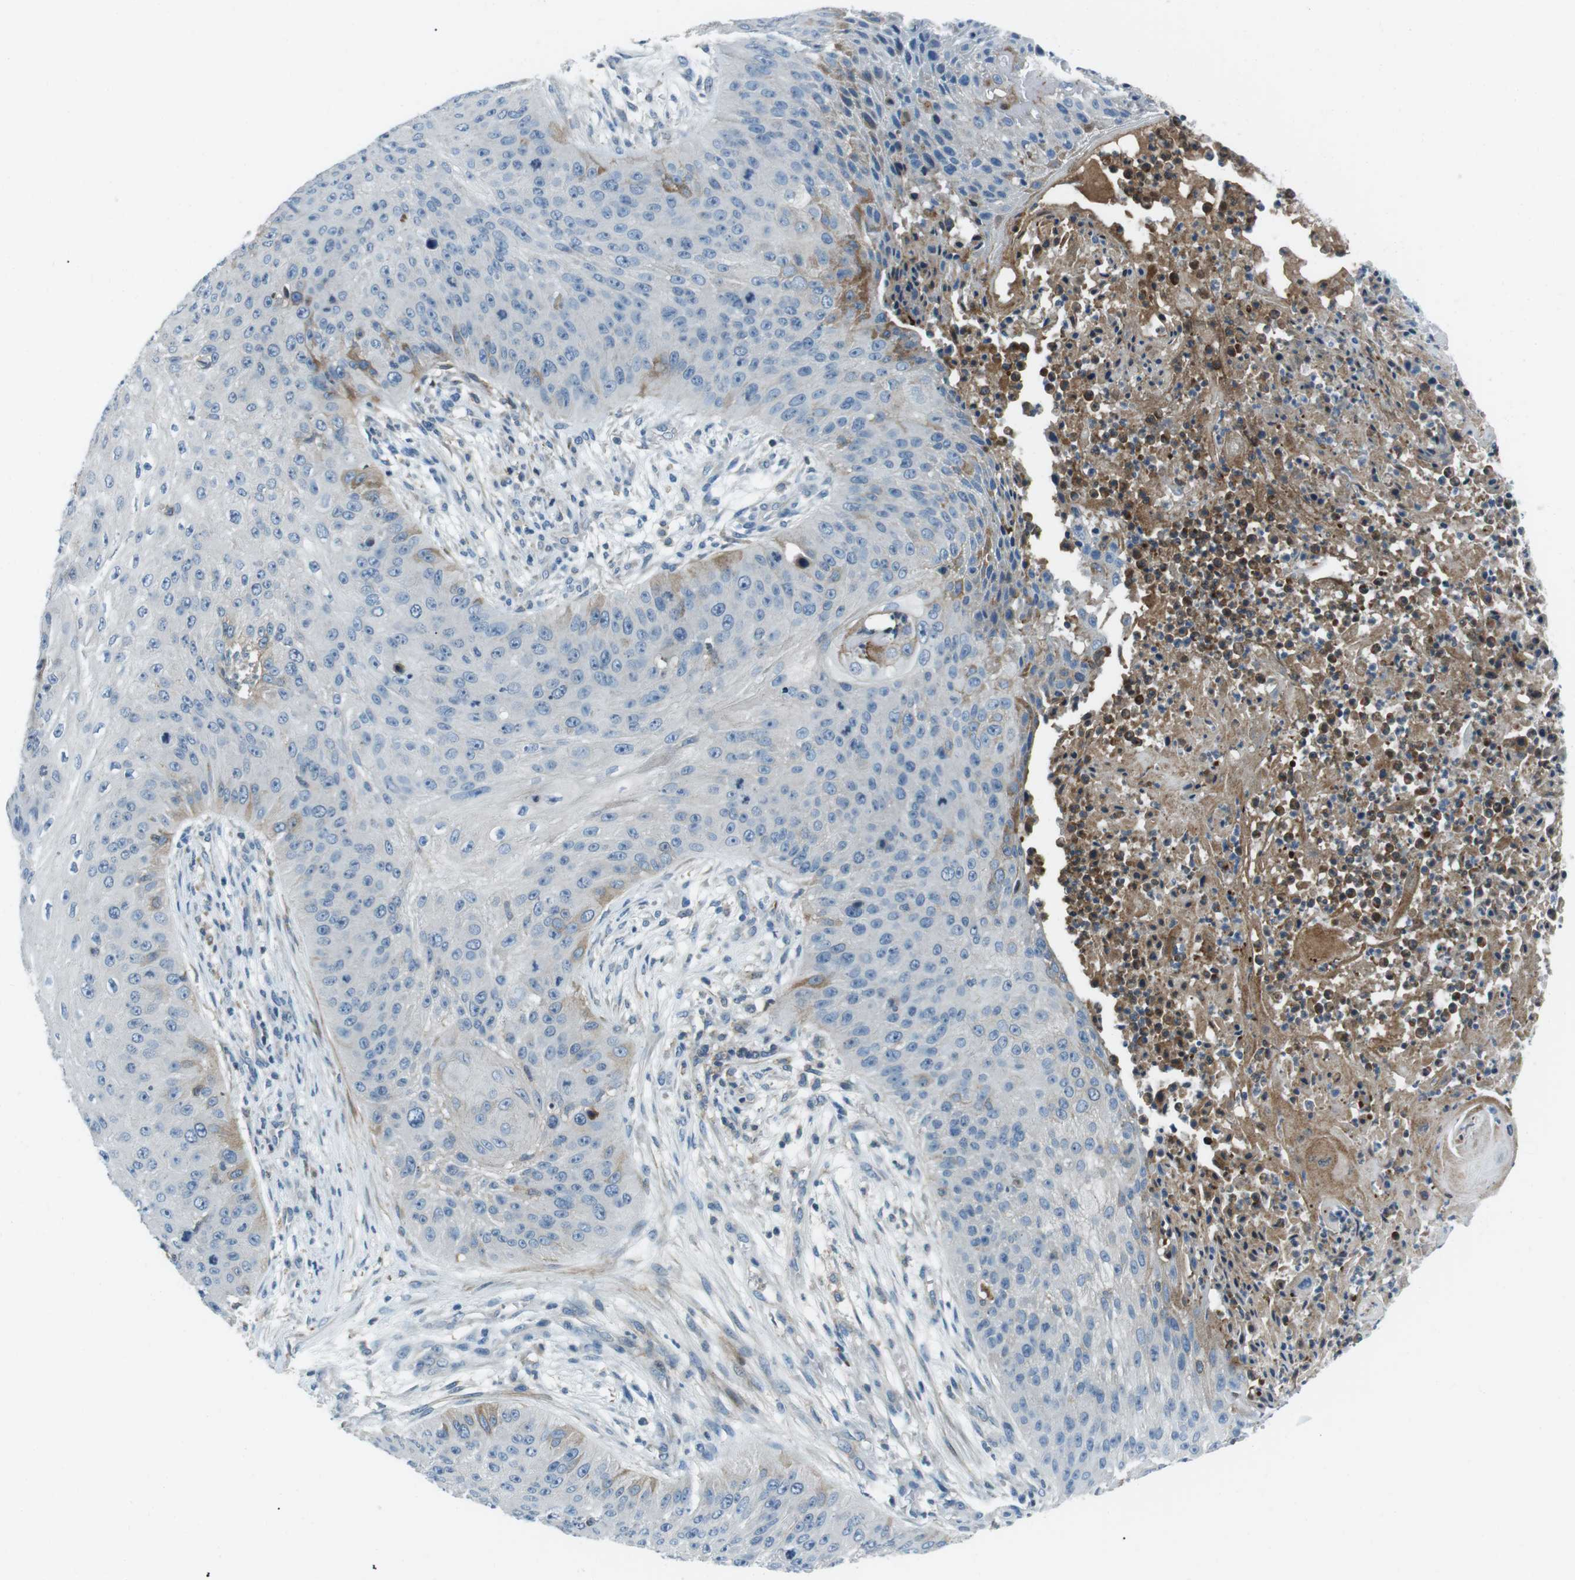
{"staining": {"intensity": "weak", "quantity": "<25%", "location": "cytoplasmic/membranous"}, "tissue": "skin cancer", "cell_type": "Tumor cells", "image_type": "cancer", "snomed": [{"axis": "morphology", "description": "Squamous cell carcinoma, NOS"}, {"axis": "topography", "description": "Skin"}], "caption": "Photomicrograph shows no significant protein staining in tumor cells of squamous cell carcinoma (skin). Brightfield microscopy of immunohistochemistry stained with DAB (brown) and hematoxylin (blue), captured at high magnification.", "gene": "ARVCF", "patient": {"sex": "female", "age": 80}}